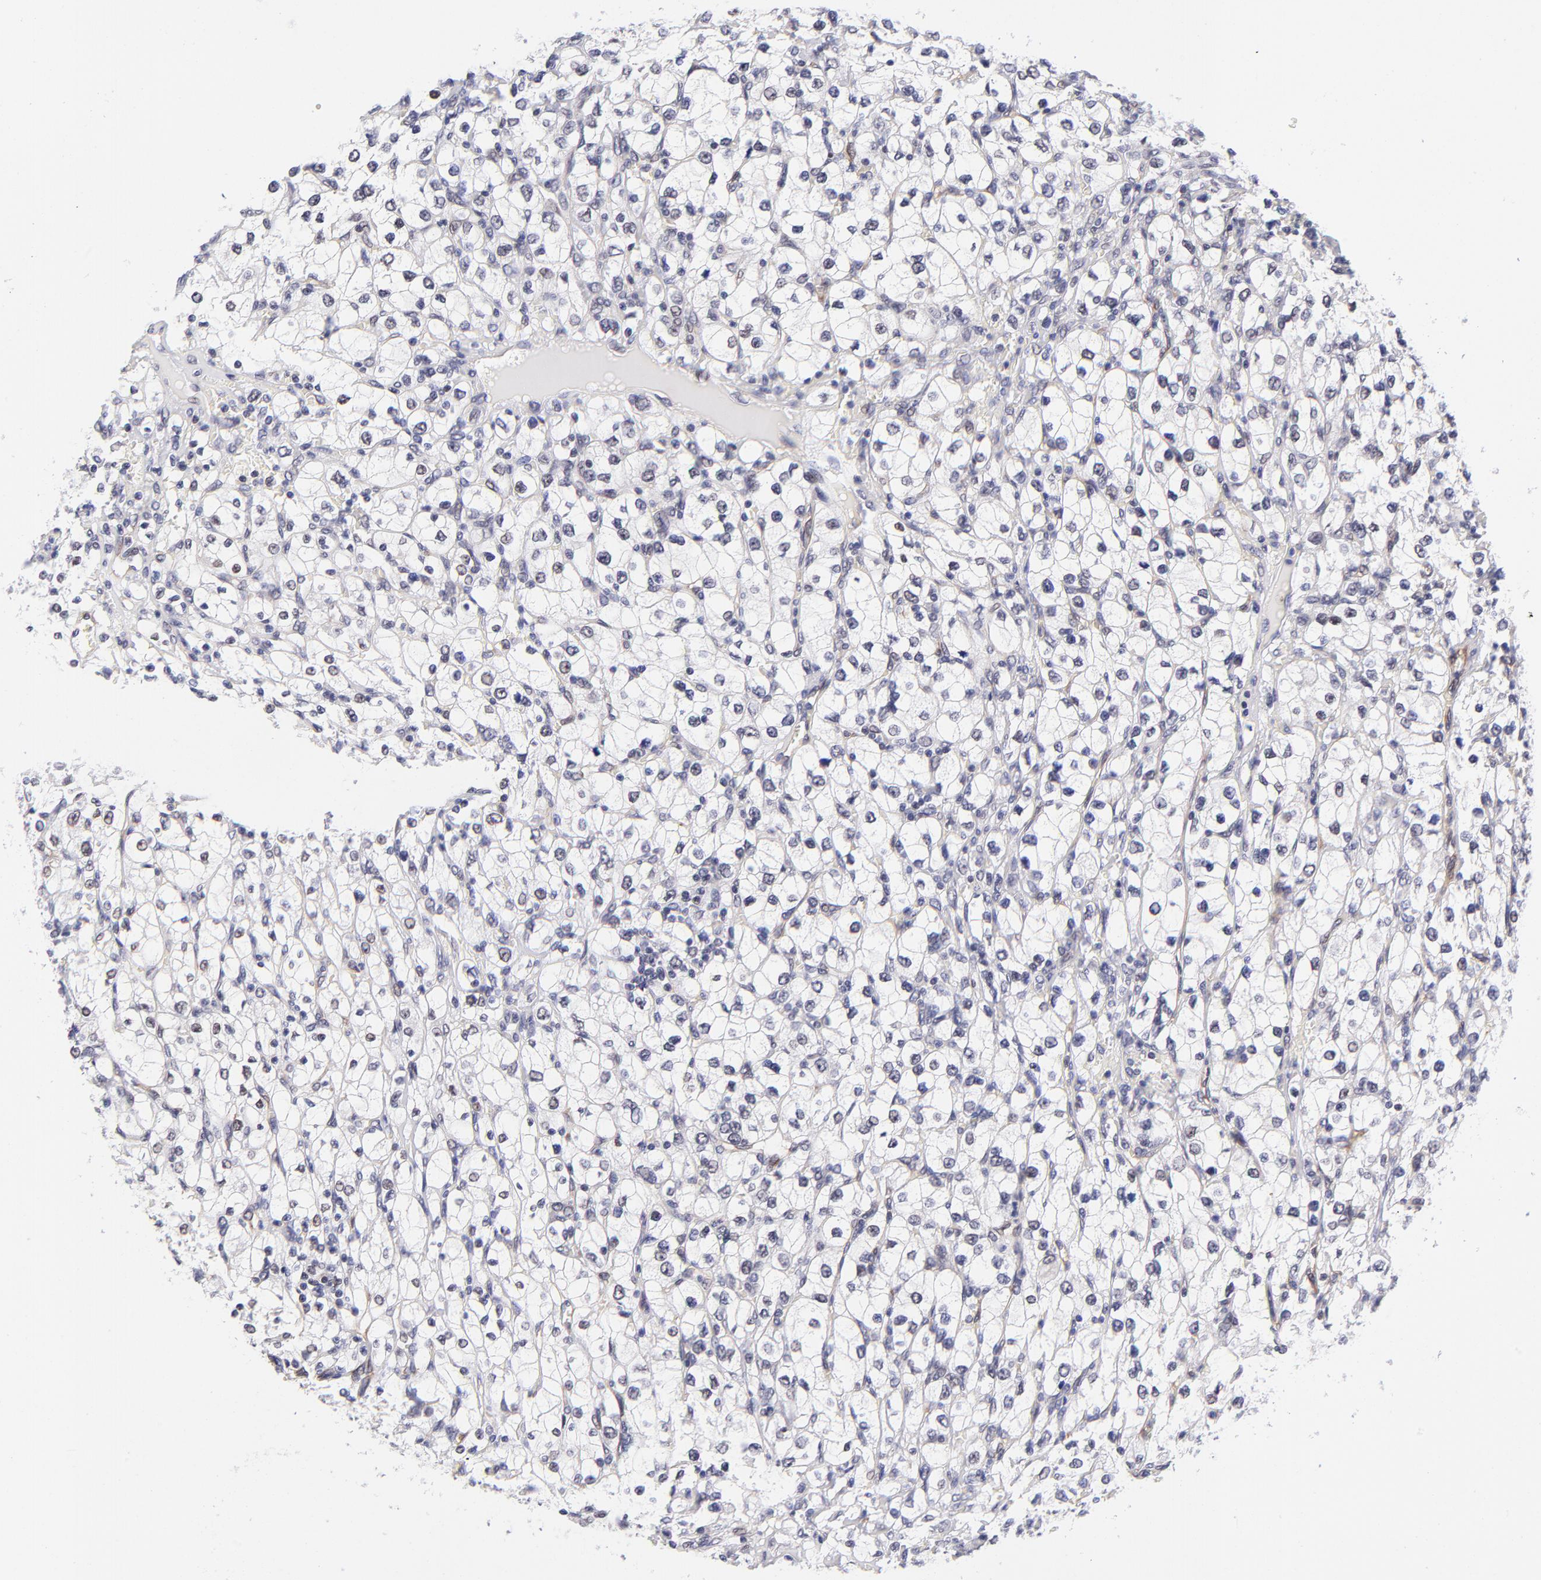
{"staining": {"intensity": "negative", "quantity": "none", "location": "none"}, "tissue": "renal cancer", "cell_type": "Tumor cells", "image_type": "cancer", "snomed": [{"axis": "morphology", "description": "Adenocarcinoma, NOS"}, {"axis": "topography", "description": "Kidney"}], "caption": "Human renal adenocarcinoma stained for a protein using IHC demonstrates no staining in tumor cells.", "gene": "SOX6", "patient": {"sex": "female", "age": 62}}